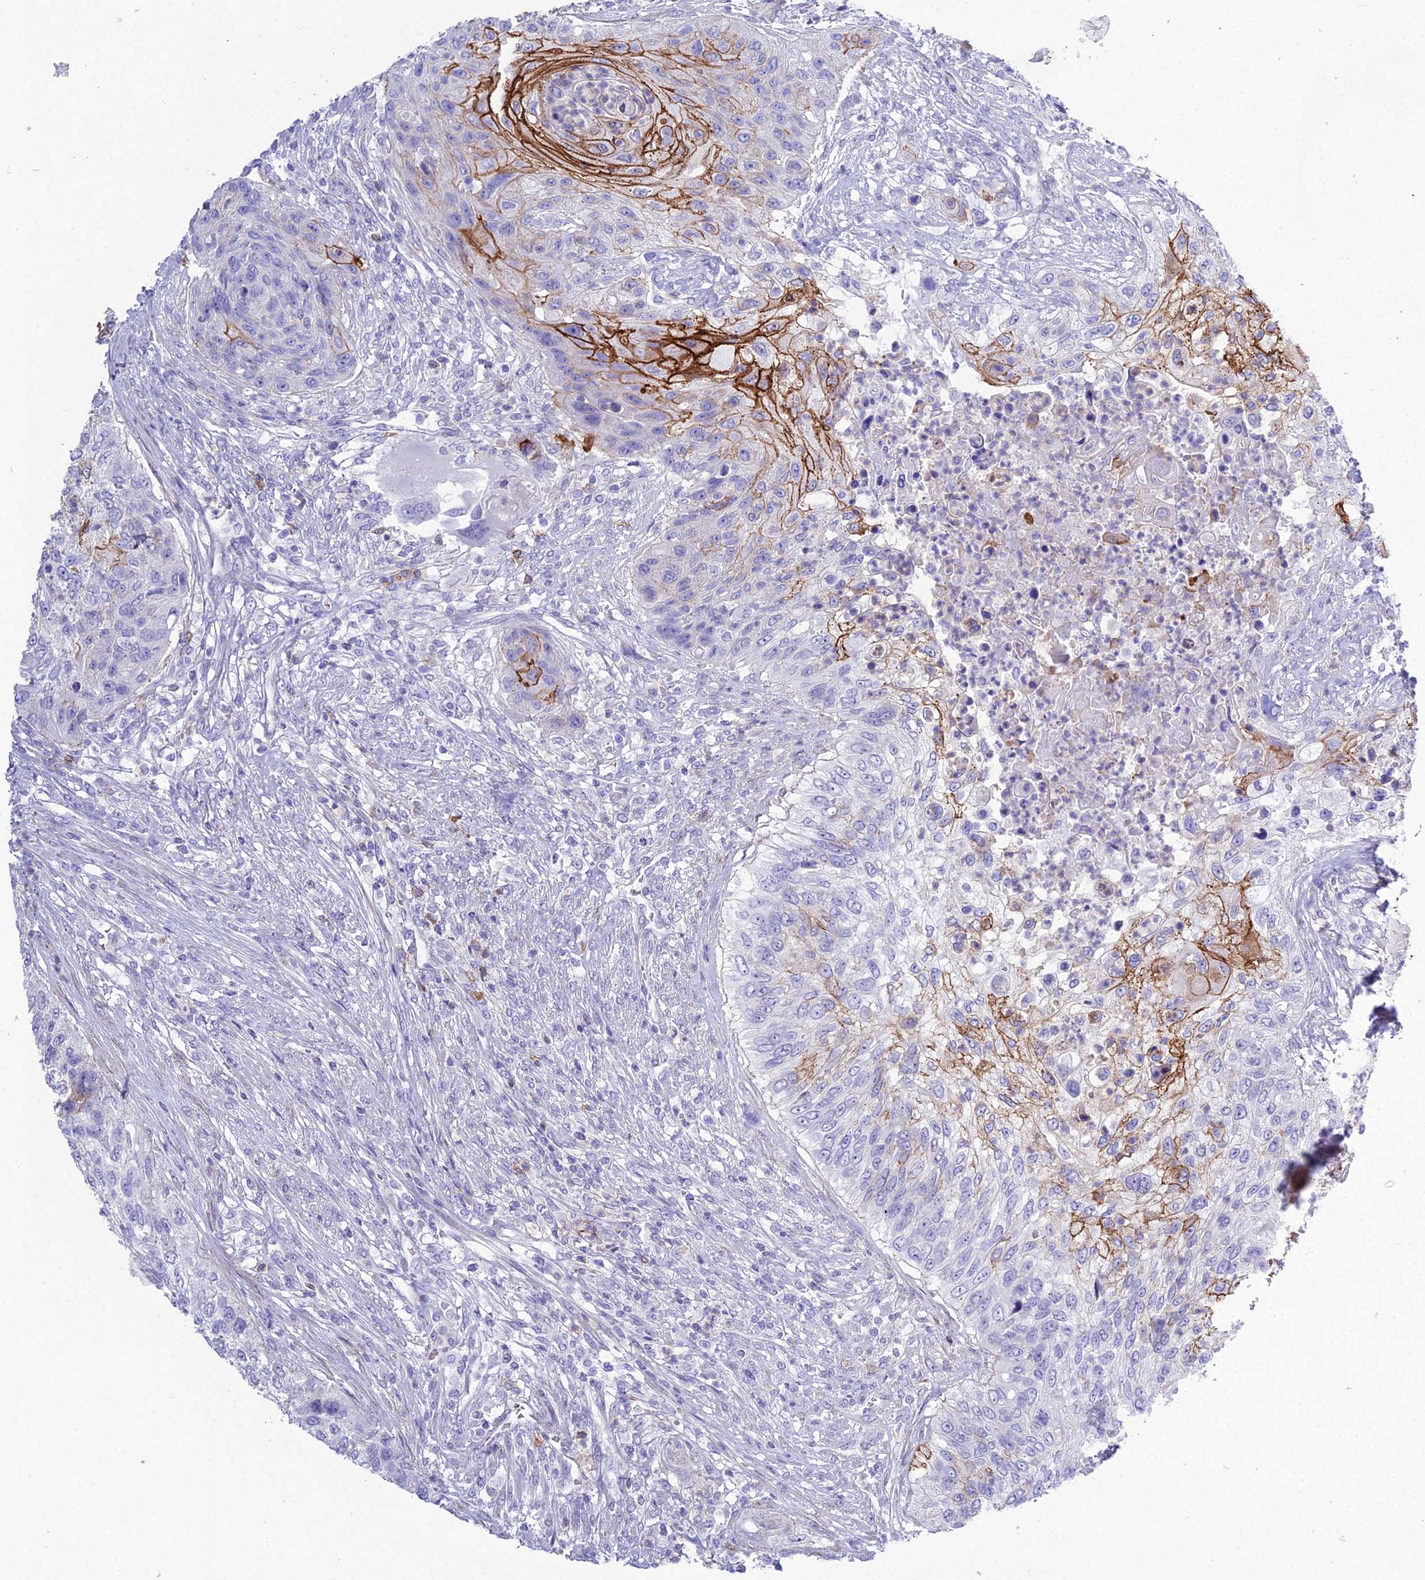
{"staining": {"intensity": "strong", "quantity": "<25%", "location": "cytoplasmic/membranous"}, "tissue": "urothelial cancer", "cell_type": "Tumor cells", "image_type": "cancer", "snomed": [{"axis": "morphology", "description": "Urothelial carcinoma, High grade"}, {"axis": "topography", "description": "Urinary bladder"}], "caption": "This photomicrograph exhibits immunohistochemistry staining of urothelial carcinoma (high-grade), with medium strong cytoplasmic/membranous expression in approximately <25% of tumor cells.", "gene": "OR1Q1", "patient": {"sex": "female", "age": 60}}